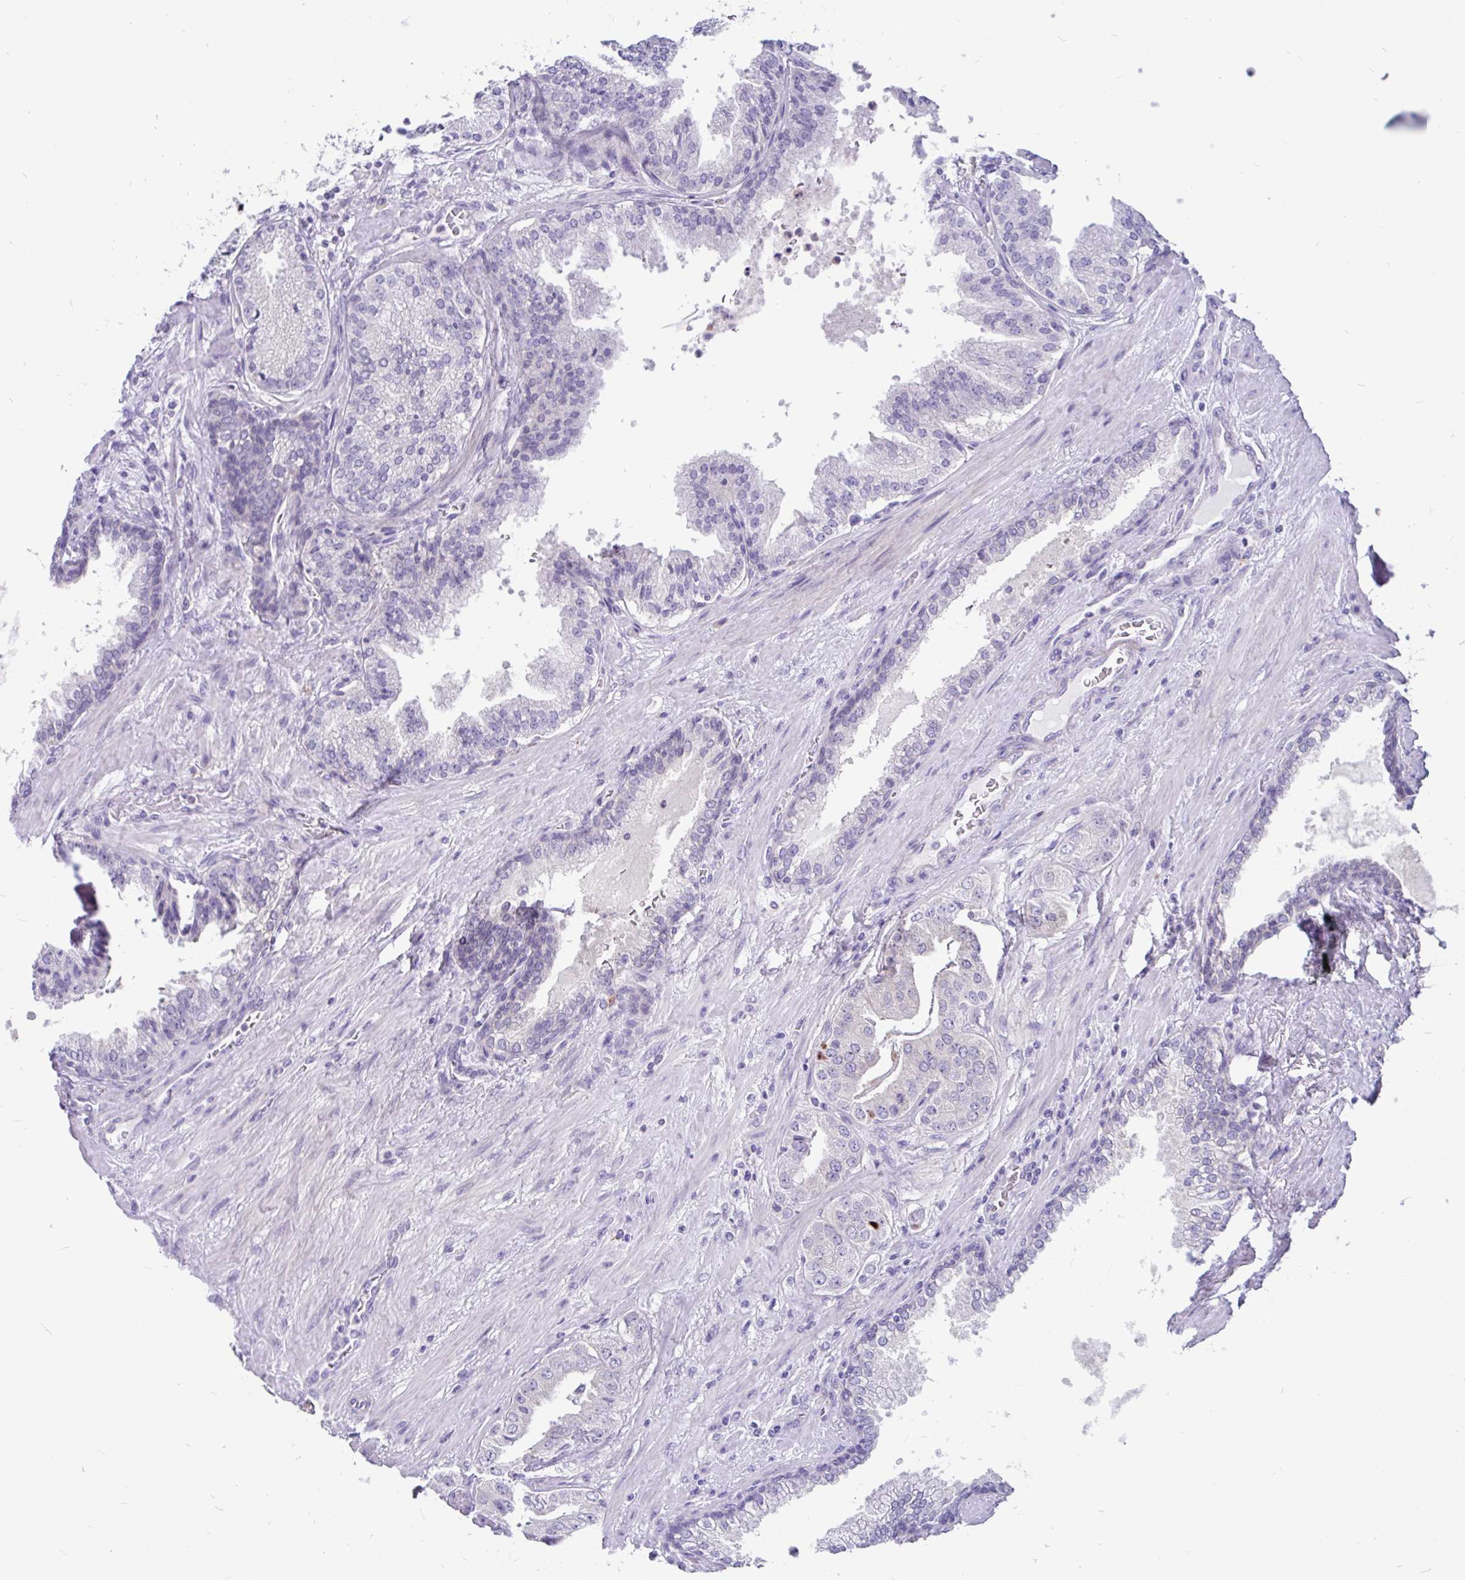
{"staining": {"intensity": "negative", "quantity": "none", "location": "none"}, "tissue": "prostate cancer", "cell_type": "Tumor cells", "image_type": "cancer", "snomed": [{"axis": "morphology", "description": "Adenocarcinoma, High grade"}, {"axis": "topography", "description": "Prostate"}], "caption": "The IHC micrograph has no significant expression in tumor cells of high-grade adenocarcinoma (prostate) tissue. (IHC, brightfield microscopy, high magnification).", "gene": "KIAA2013", "patient": {"sex": "male", "age": 63}}